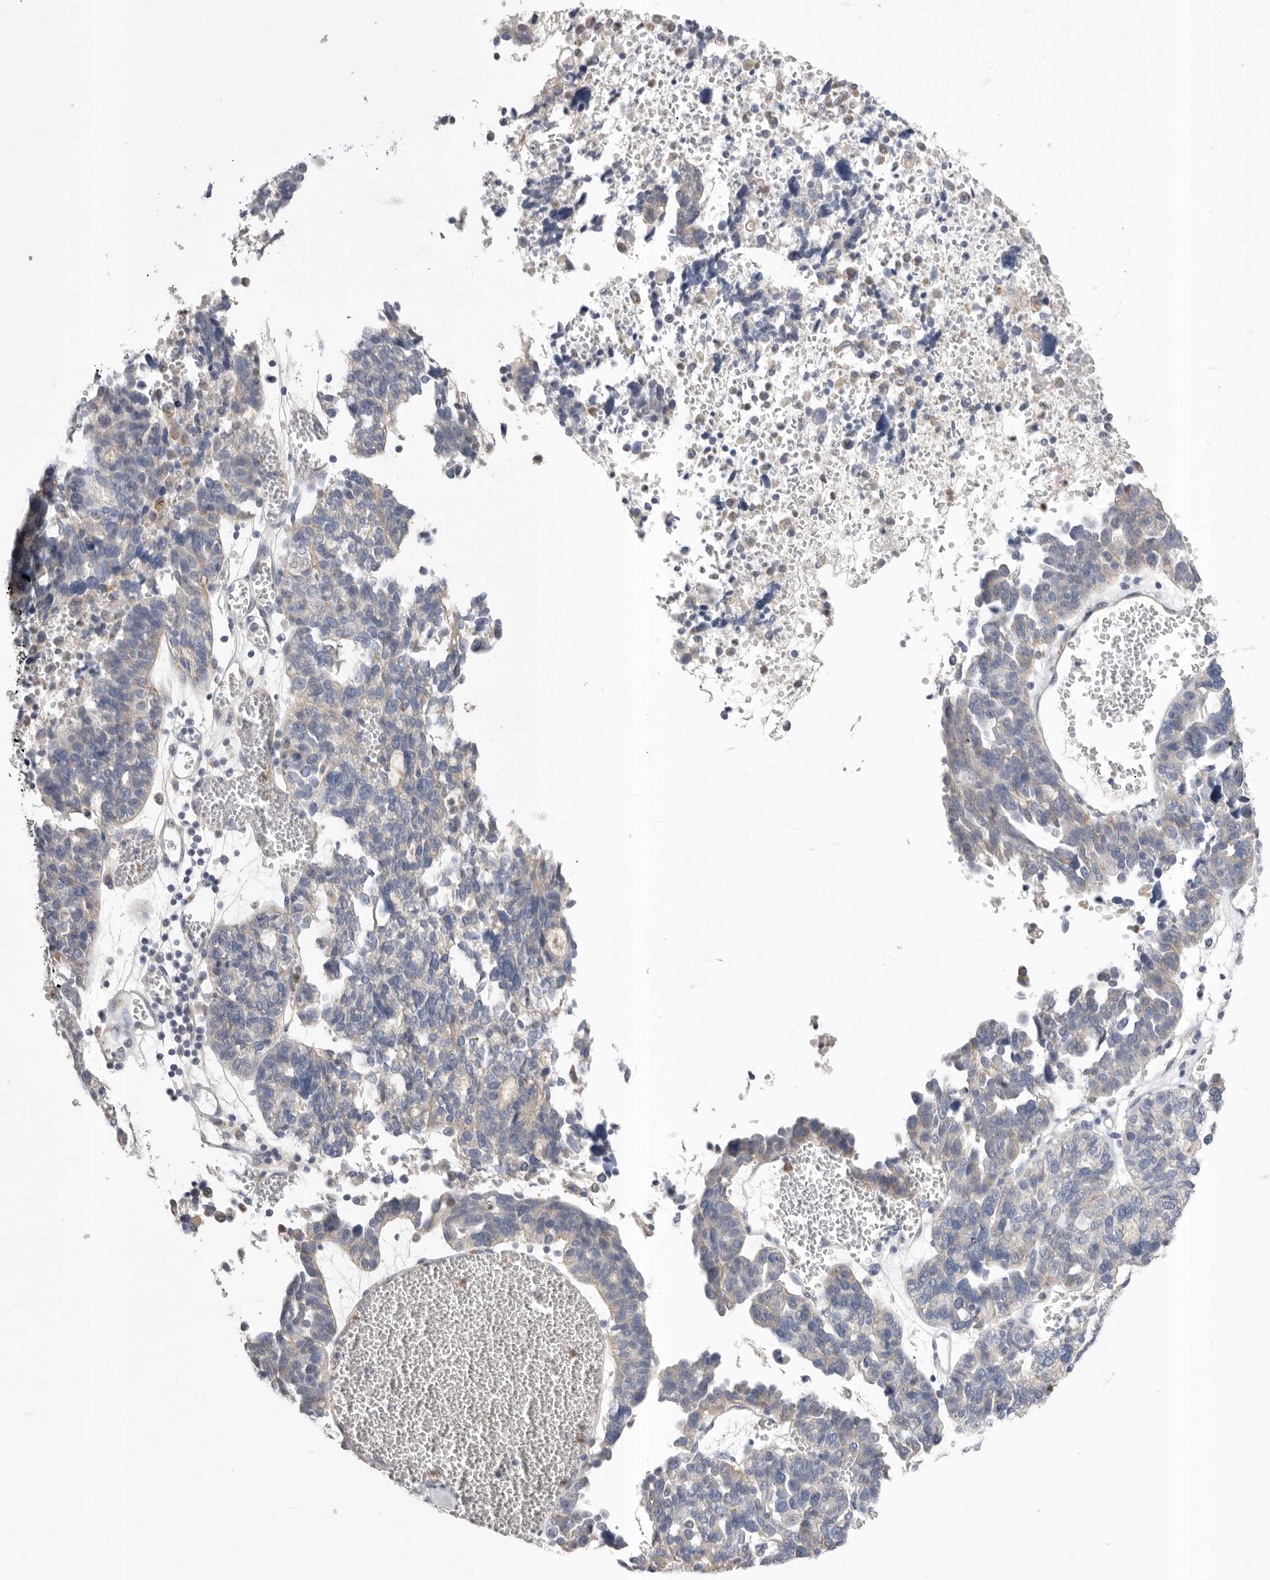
{"staining": {"intensity": "weak", "quantity": "<25%", "location": "cytoplasmic/membranous"}, "tissue": "ovarian cancer", "cell_type": "Tumor cells", "image_type": "cancer", "snomed": [{"axis": "morphology", "description": "Cystadenocarcinoma, serous, NOS"}, {"axis": "topography", "description": "Ovary"}], "caption": "There is no significant expression in tumor cells of ovarian cancer (serous cystadenocarcinoma).", "gene": "CCDC126", "patient": {"sex": "female", "age": 59}}